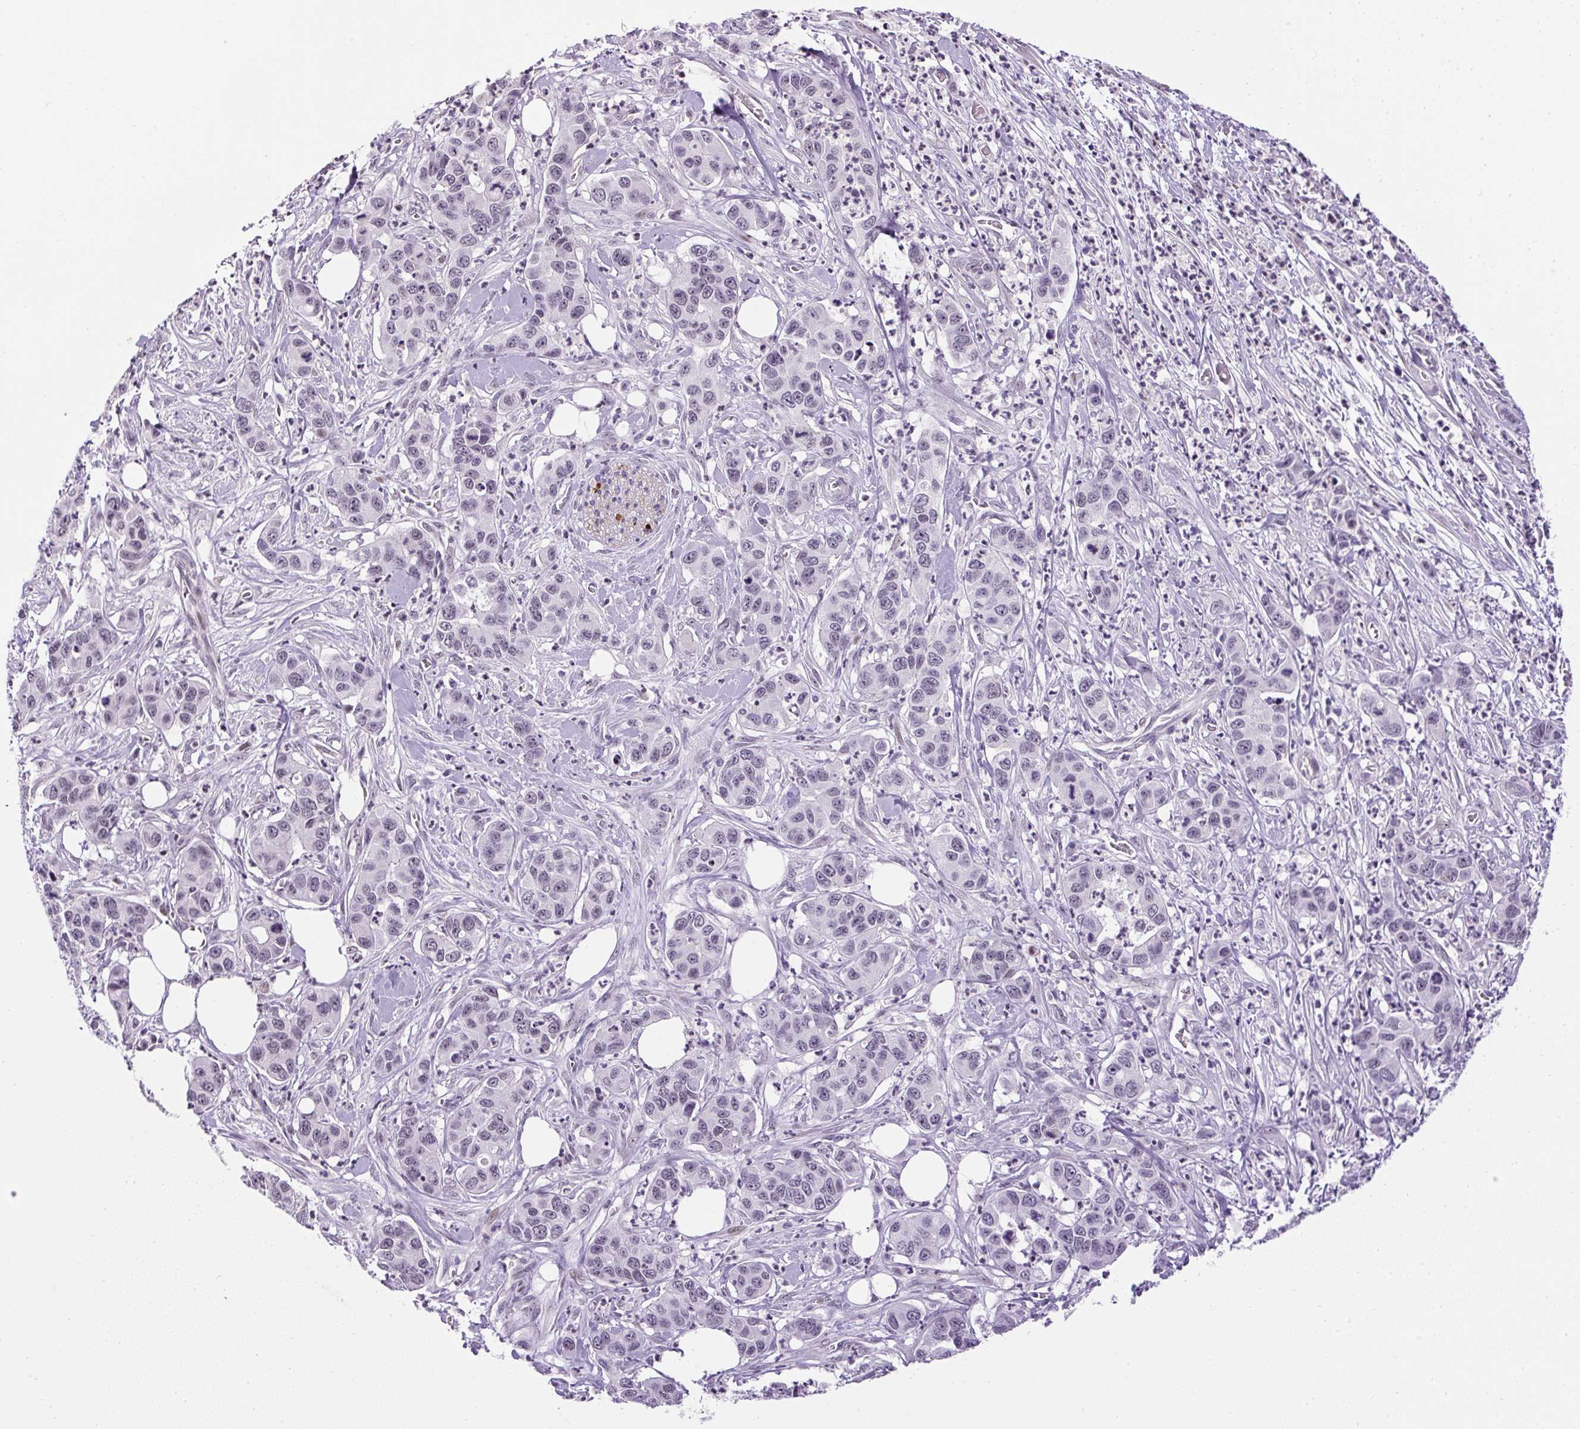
{"staining": {"intensity": "weak", "quantity": "<25%", "location": "nuclear"}, "tissue": "pancreatic cancer", "cell_type": "Tumor cells", "image_type": "cancer", "snomed": [{"axis": "morphology", "description": "Adenocarcinoma, NOS"}, {"axis": "topography", "description": "Pancreas"}], "caption": "Immunohistochemistry (IHC) of human pancreatic adenocarcinoma exhibits no staining in tumor cells.", "gene": "ARHGEF18", "patient": {"sex": "male", "age": 73}}